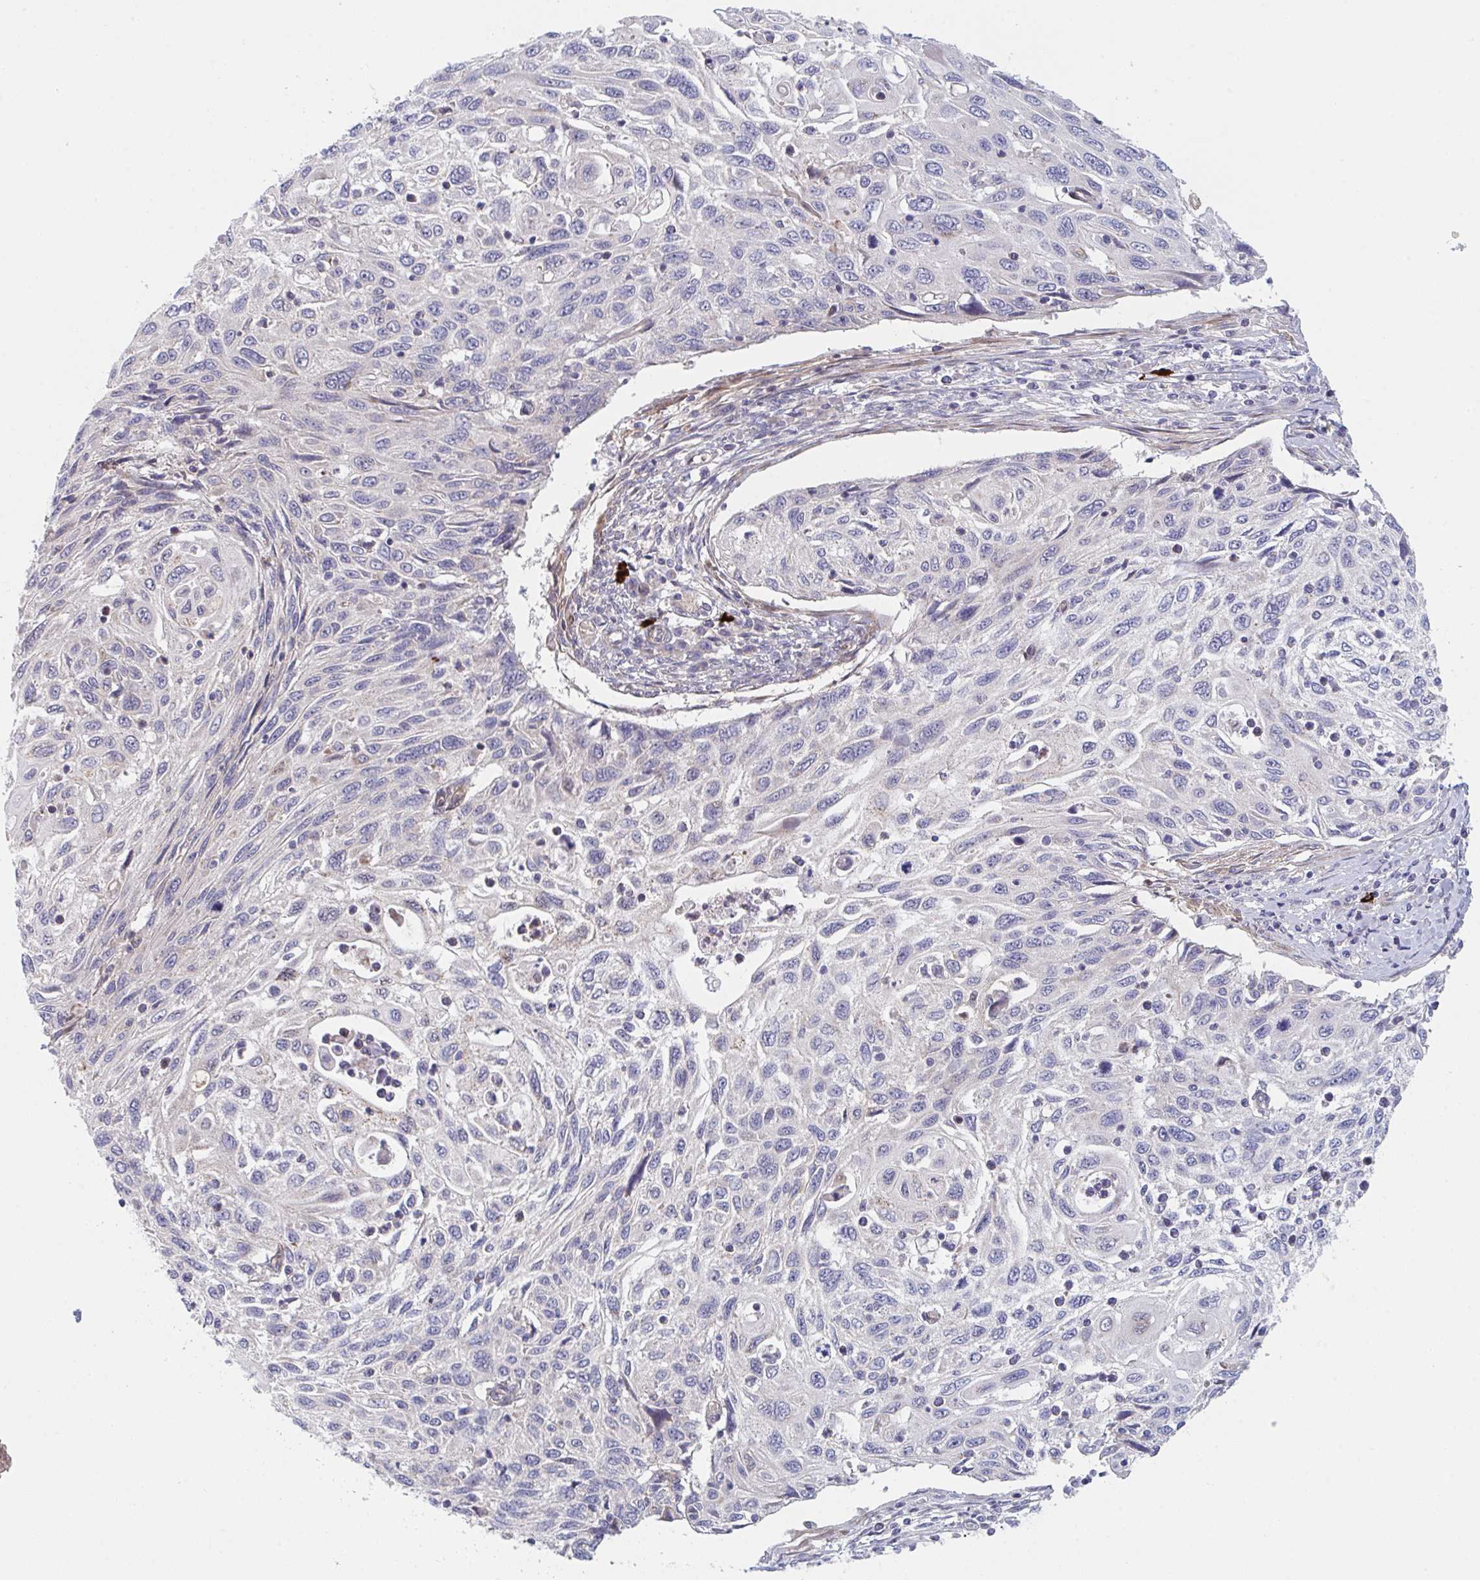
{"staining": {"intensity": "negative", "quantity": "none", "location": "none"}, "tissue": "cervical cancer", "cell_type": "Tumor cells", "image_type": "cancer", "snomed": [{"axis": "morphology", "description": "Squamous cell carcinoma, NOS"}, {"axis": "topography", "description": "Cervix"}], "caption": "There is no significant positivity in tumor cells of squamous cell carcinoma (cervical).", "gene": "TNFSF4", "patient": {"sex": "female", "age": 70}}